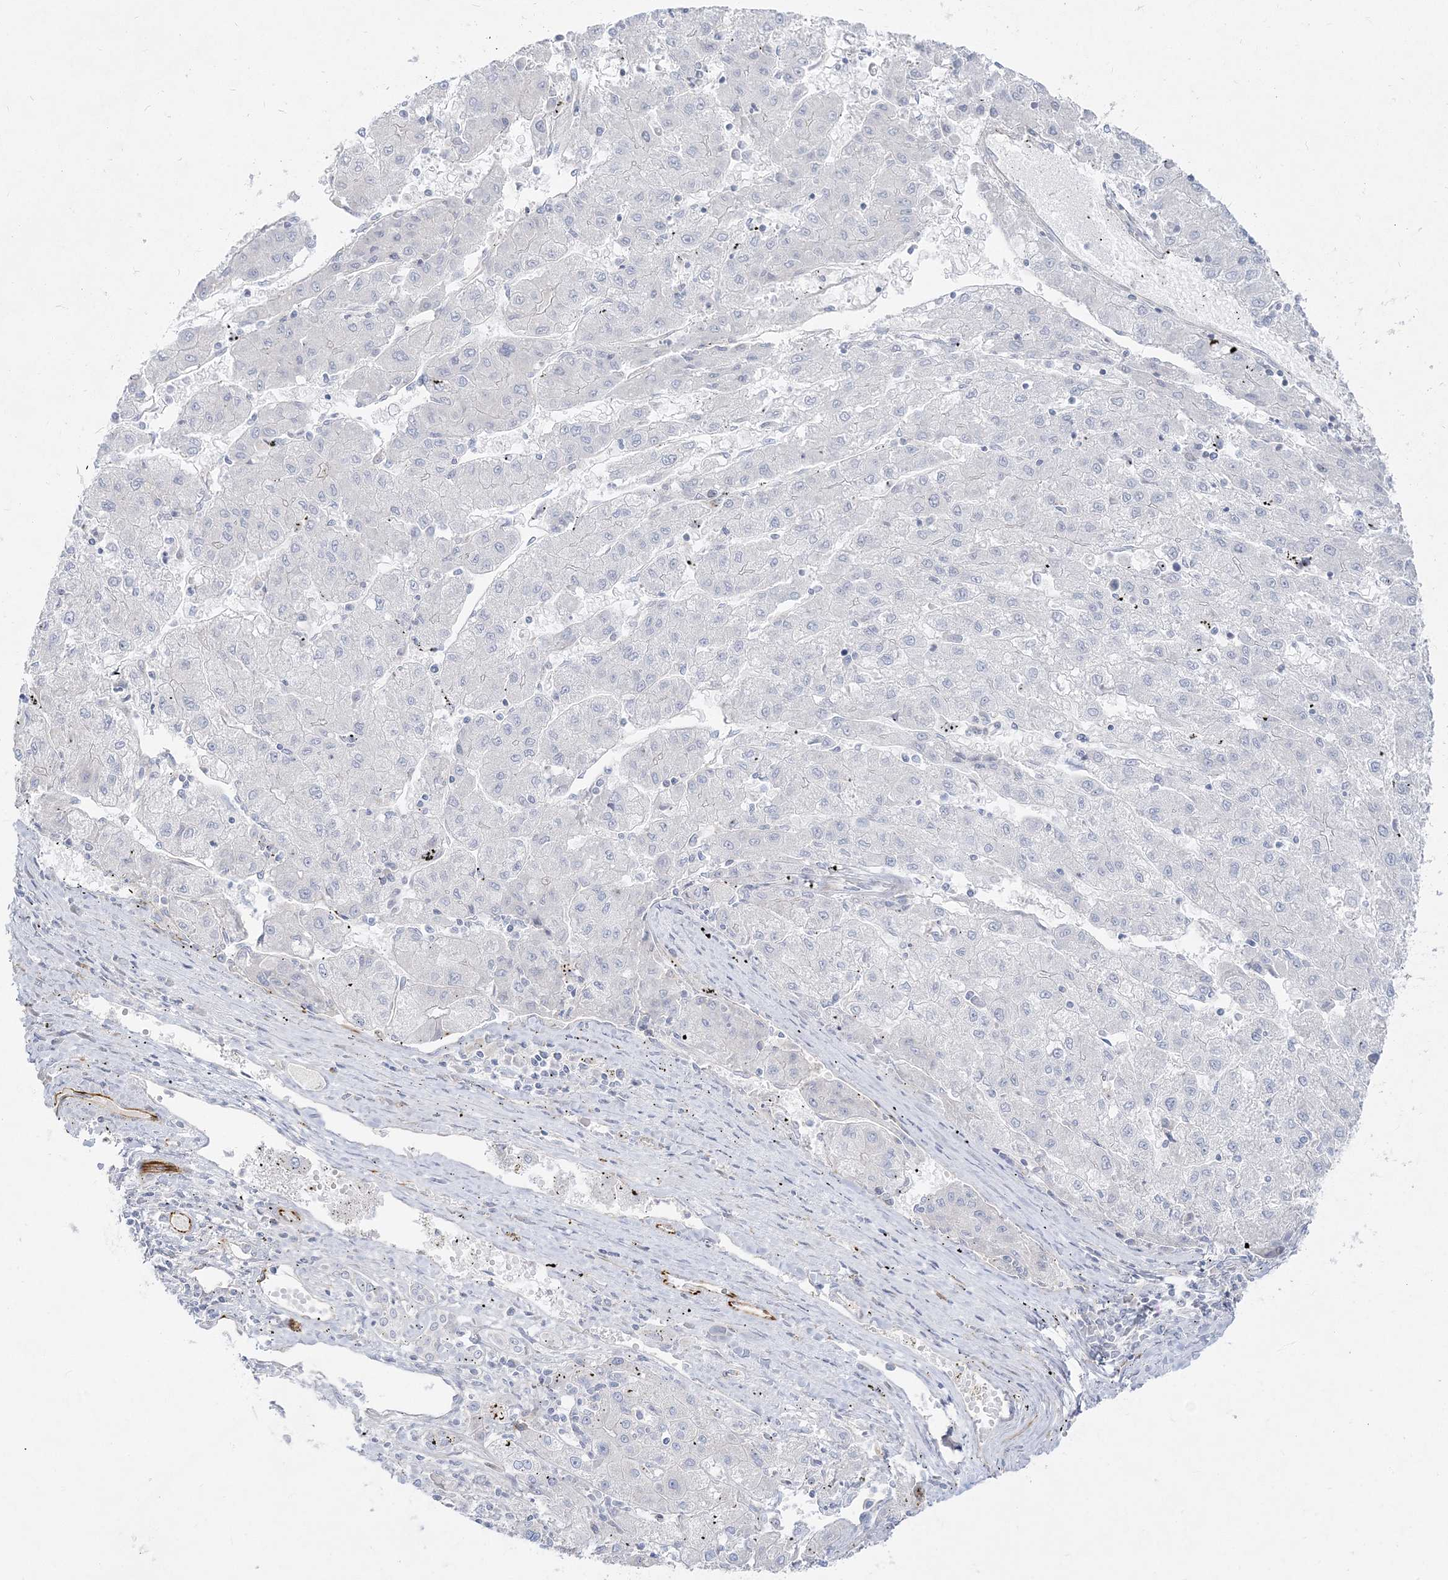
{"staining": {"intensity": "negative", "quantity": "none", "location": "none"}, "tissue": "liver cancer", "cell_type": "Tumor cells", "image_type": "cancer", "snomed": [{"axis": "morphology", "description": "Carcinoma, Hepatocellular, NOS"}, {"axis": "topography", "description": "Liver"}], "caption": "Immunohistochemistry (IHC) of human hepatocellular carcinoma (liver) reveals no expression in tumor cells.", "gene": "GPAT2", "patient": {"sex": "male", "age": 72}}